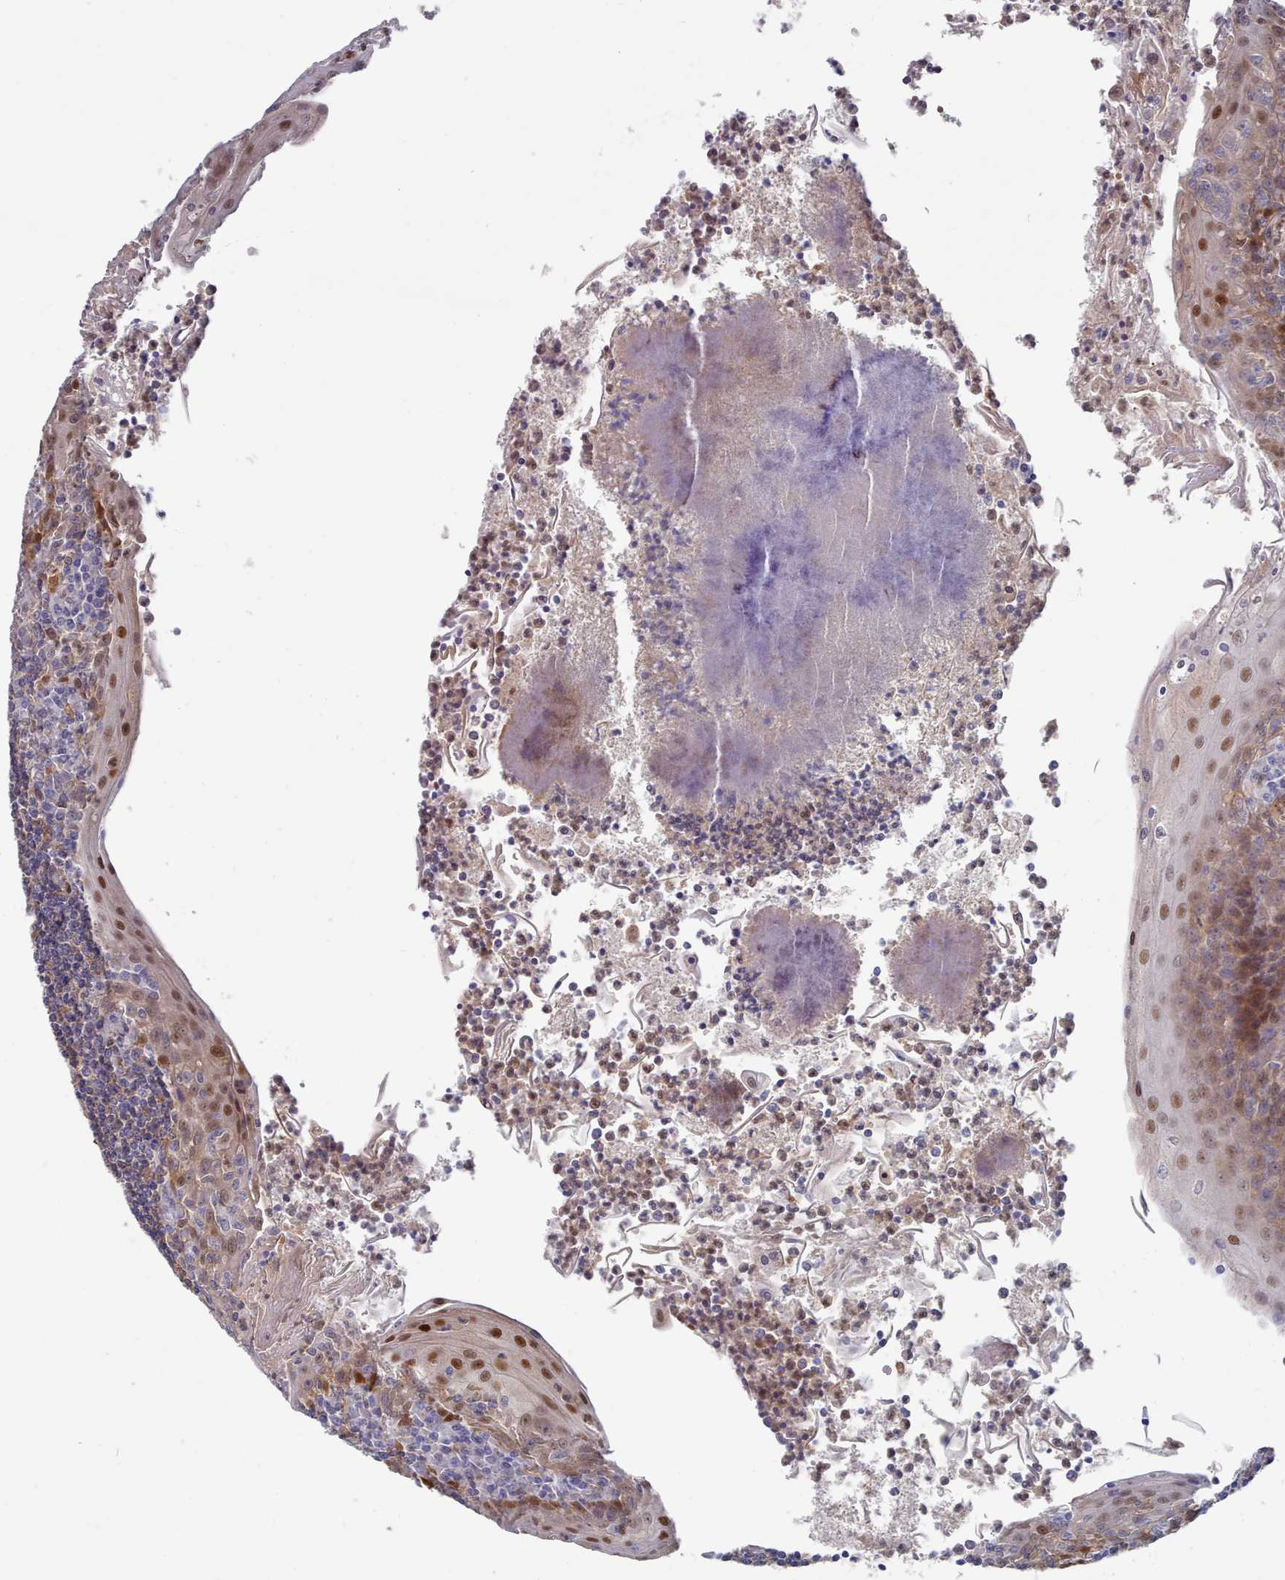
{"staining": {"intensity": "negative", "quantity": "none", "location": "none"}, "tissue": "tonsil", "cell_type": "Germinal center cells", "image_type": "normal", "snomed": [{"axis": "morphology", "description": "Normal tissue, NOS"}, {"axis": "topography", "description": "Tonsil"}], "caption": "Histopathology image shows no protein staining in germinal center cells of normal tonsil. The staining is performed using DAB (3,3'-diaminobenzidine) brown chromogen with nuclei counter-stained in using hematoxylin.", "gene": "G6PC1", "patient": {"sex": "male", "age": 27}}